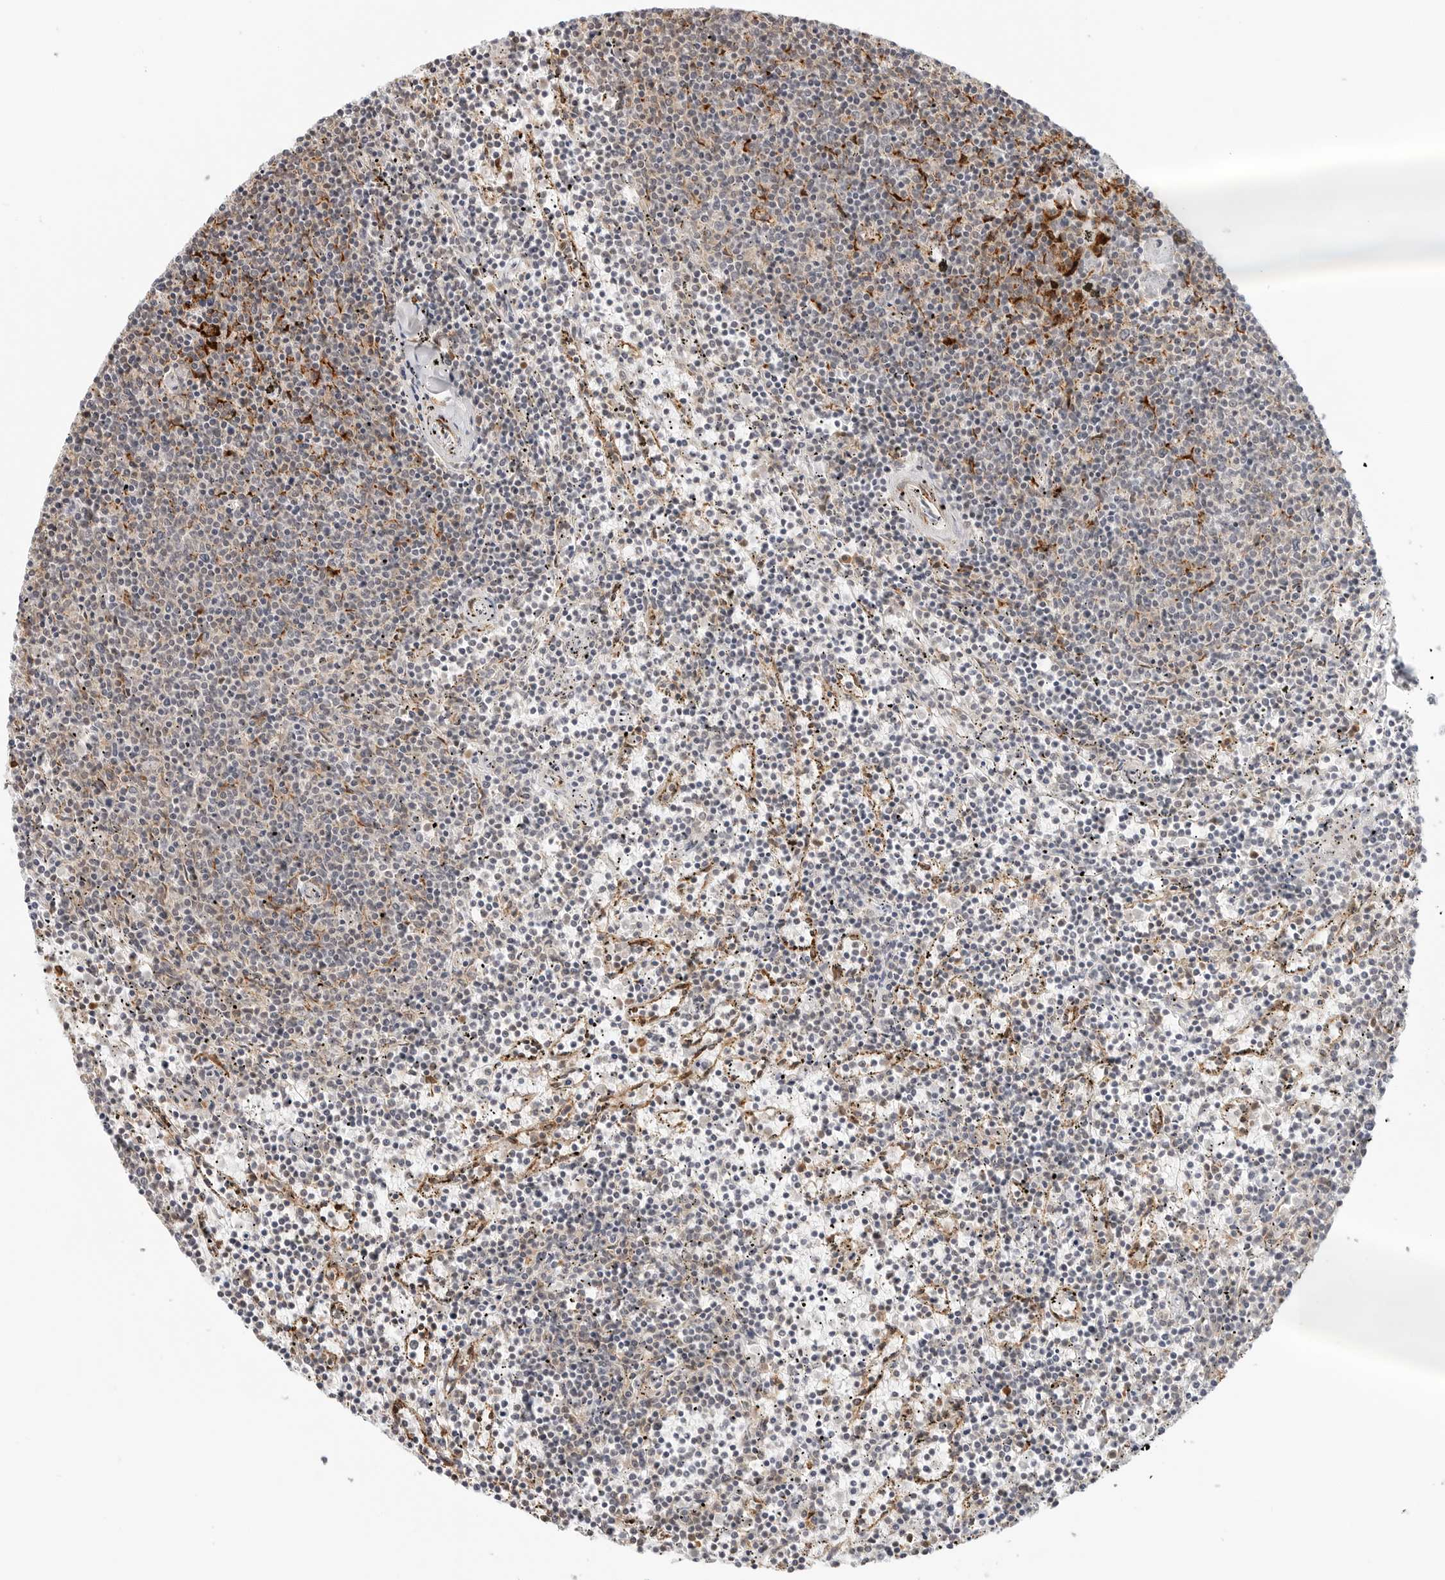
{"staining": {"intensity": "negative", "quantity": "none", "location": "none"}, "tissue": "lymphoma", "cell_type": "Tumor cells", "image_type": "cancer", "snomed": [{"axis": "morphology", "description": "Malignant lymphoma, non-Hodgkin's type, Low grade"}, {"axis": "topography", "description": "Spleen"}], "caption": "A photomicrograph of human lymphoma is negative for staining in tumor cells. The staining is performed using DAB (3,3'-diaminobenzidine) brown chromogen with nuclei counter-stained in using hematoxylin.", "gene": "C1QTNF1", "patient": {"sex": "female", "age": 50}}